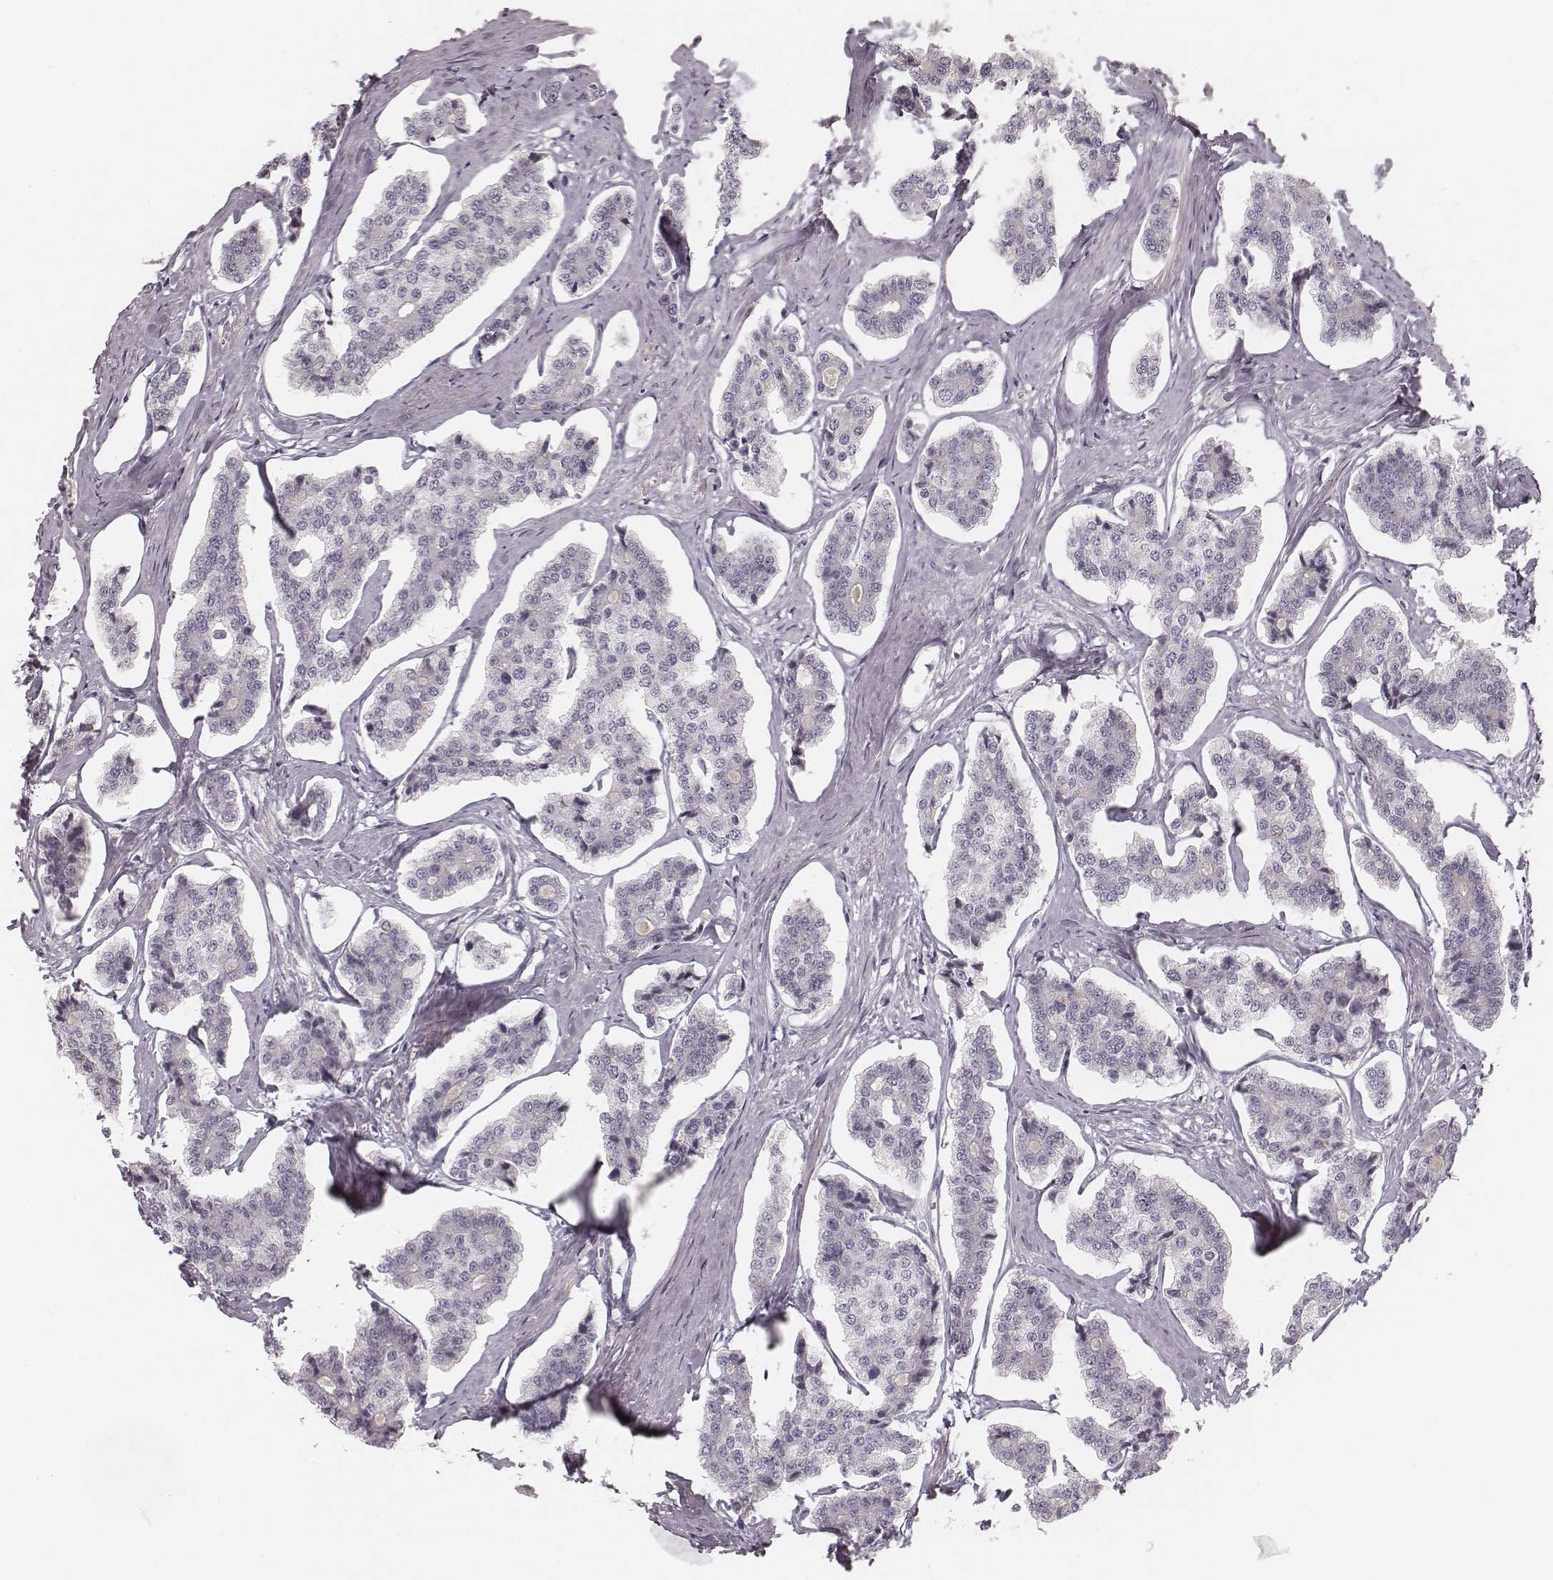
{"staining": {"intensity": "negative", "quantity": "none", "location": "none"}, "tissue": "carcinoid", "cell_type": "Tumor cells", "image_type": "cancer", "snomed": [{"axis": "morphology", "description": "Carcinoid, malignant, NOS"}, {"axis": "topography", "description": "Small intestine"}], "caption": "An immunohistochemistry histopathology image of carcinoid (malignant) is shown. There is no staining in tumor cells of carcinoid (malignant). (DAB immunohistochemistry, high magnification).", "gene": "SPATA24", "patient": {"sex": "female", "age": 65}}